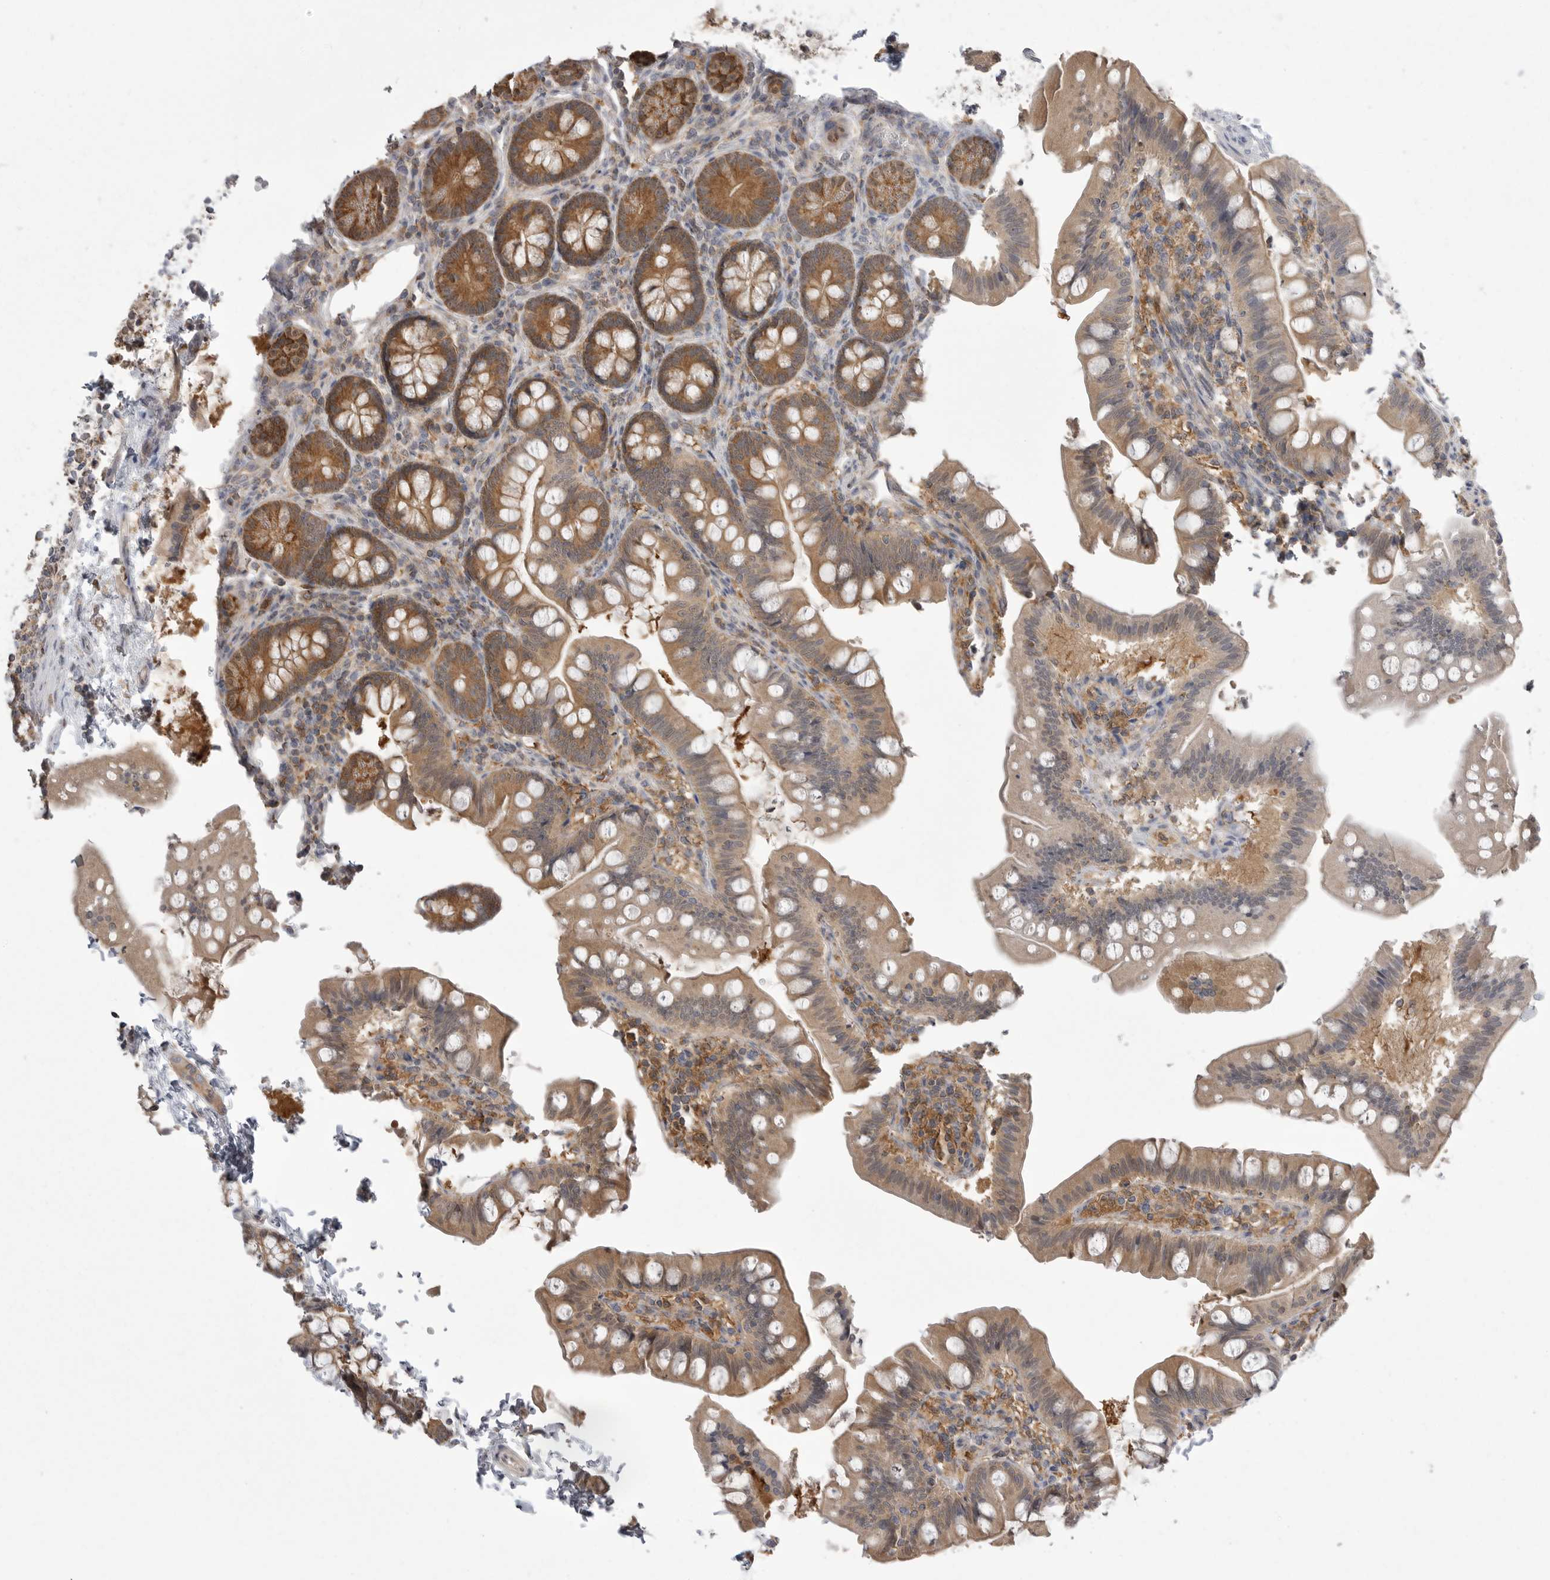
{"staining": {"intensity": "moderate", "quantity": ">75%", "location": "cytoplasmic/membranous"}, "tissue": "small intestine", "cell_type": "Glandular cells", "image_type": "normal", "snomed": [{"axis": "morphology", "description": "Normal tissue, NOS"}, {"axis": "topography", "description": "Small intestine"}], "caption": "Immunohistochemistry (DAB) staining of benign human small intestine displays moderate cytoplasmic/membranous protein staining in about >75% of glandular cells.", "gene": "KYAT3", "patient": {"sex": "male", "age": 7}}